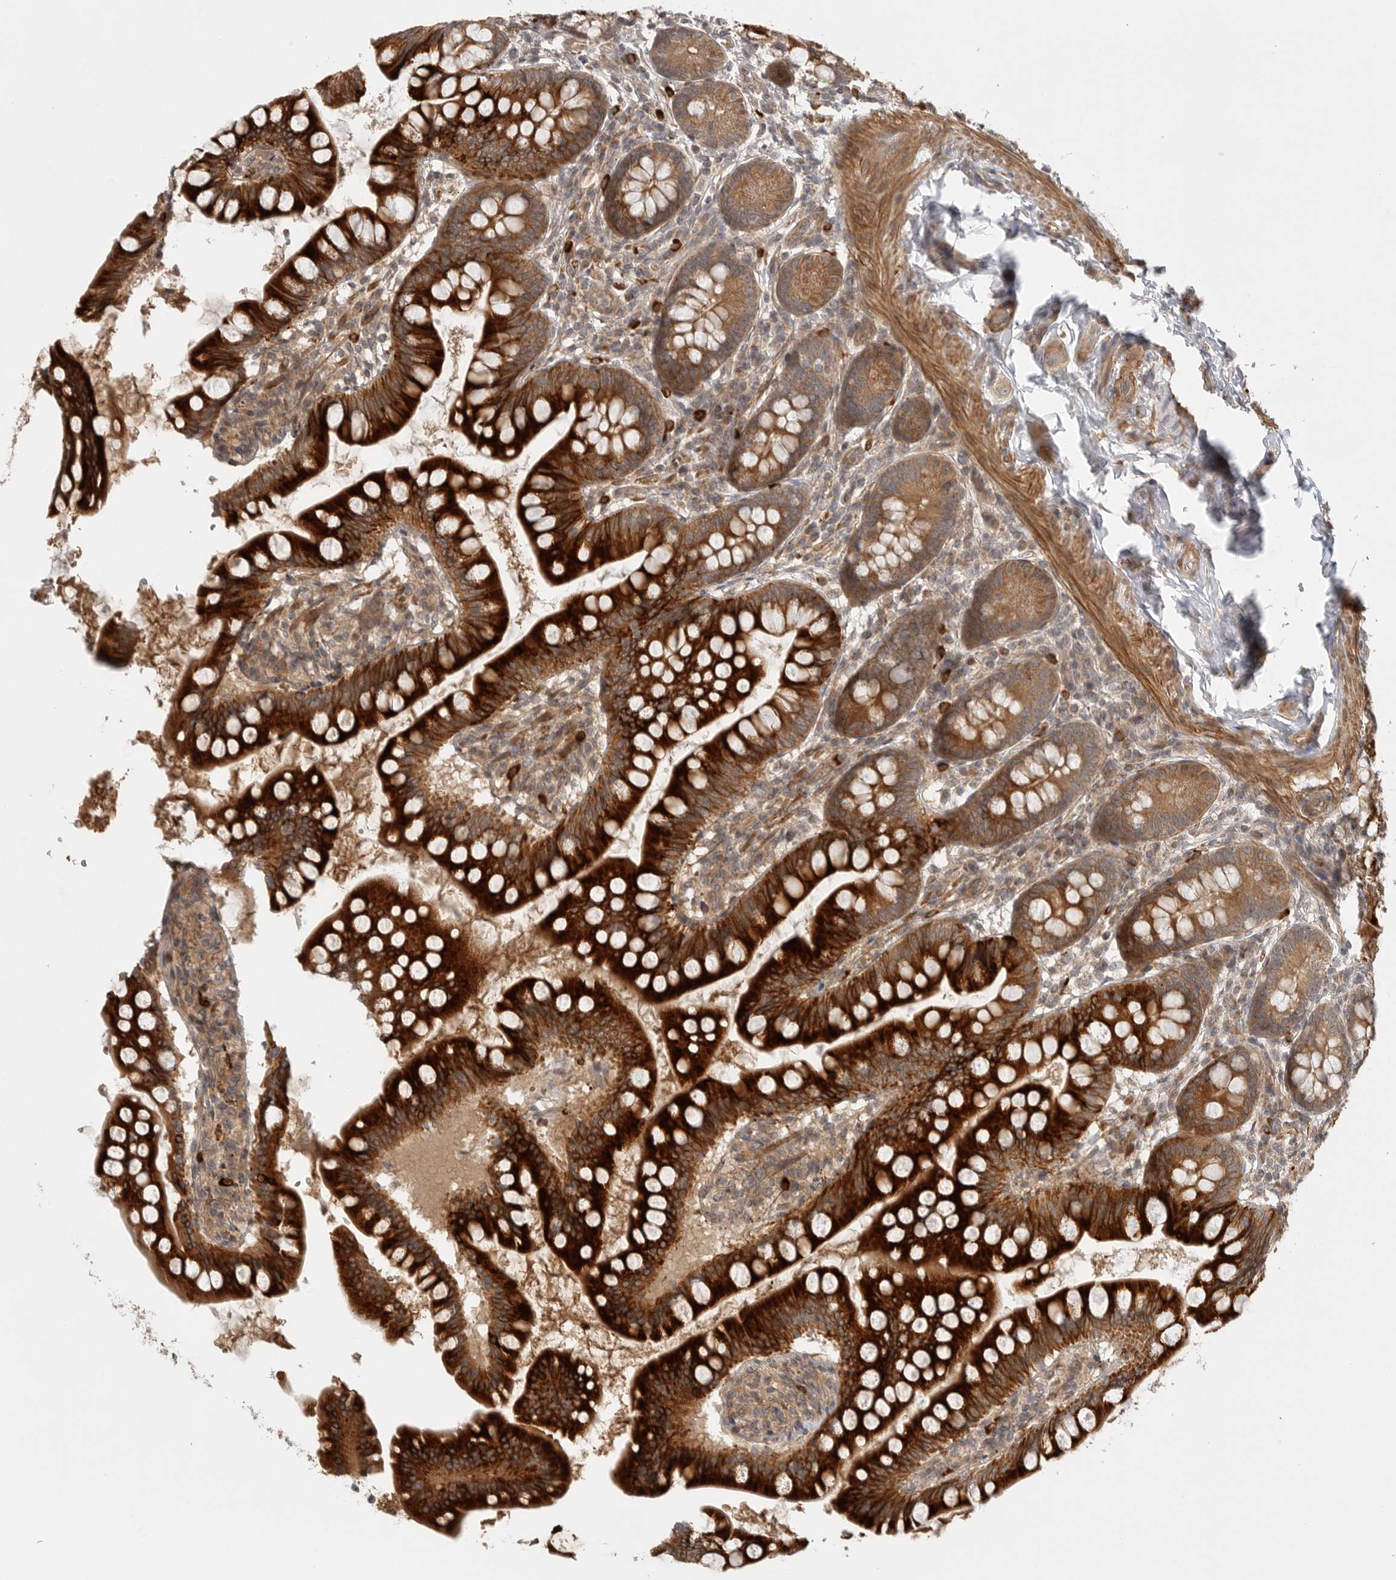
{"staining": {"intensity": "strong", "quantity": ">75%", "location": "cytoplasmic/membranous"}, "tissue": "small intestine", "cell_type": "Glandular cells", "image_type": "normal", "snomed": [{"axis": "morphology", "description": "Normal tissue, NOS"}, {"axis": "topography", "description": "Small intestine"}], "caption": "Small intestine stained for a protein (brown) displays strong cytoplasmic/membranous positive expression in about >75% of glandular cells.", "gene": "CCPG1", "patient": {"sex": "male", "age": 7}}